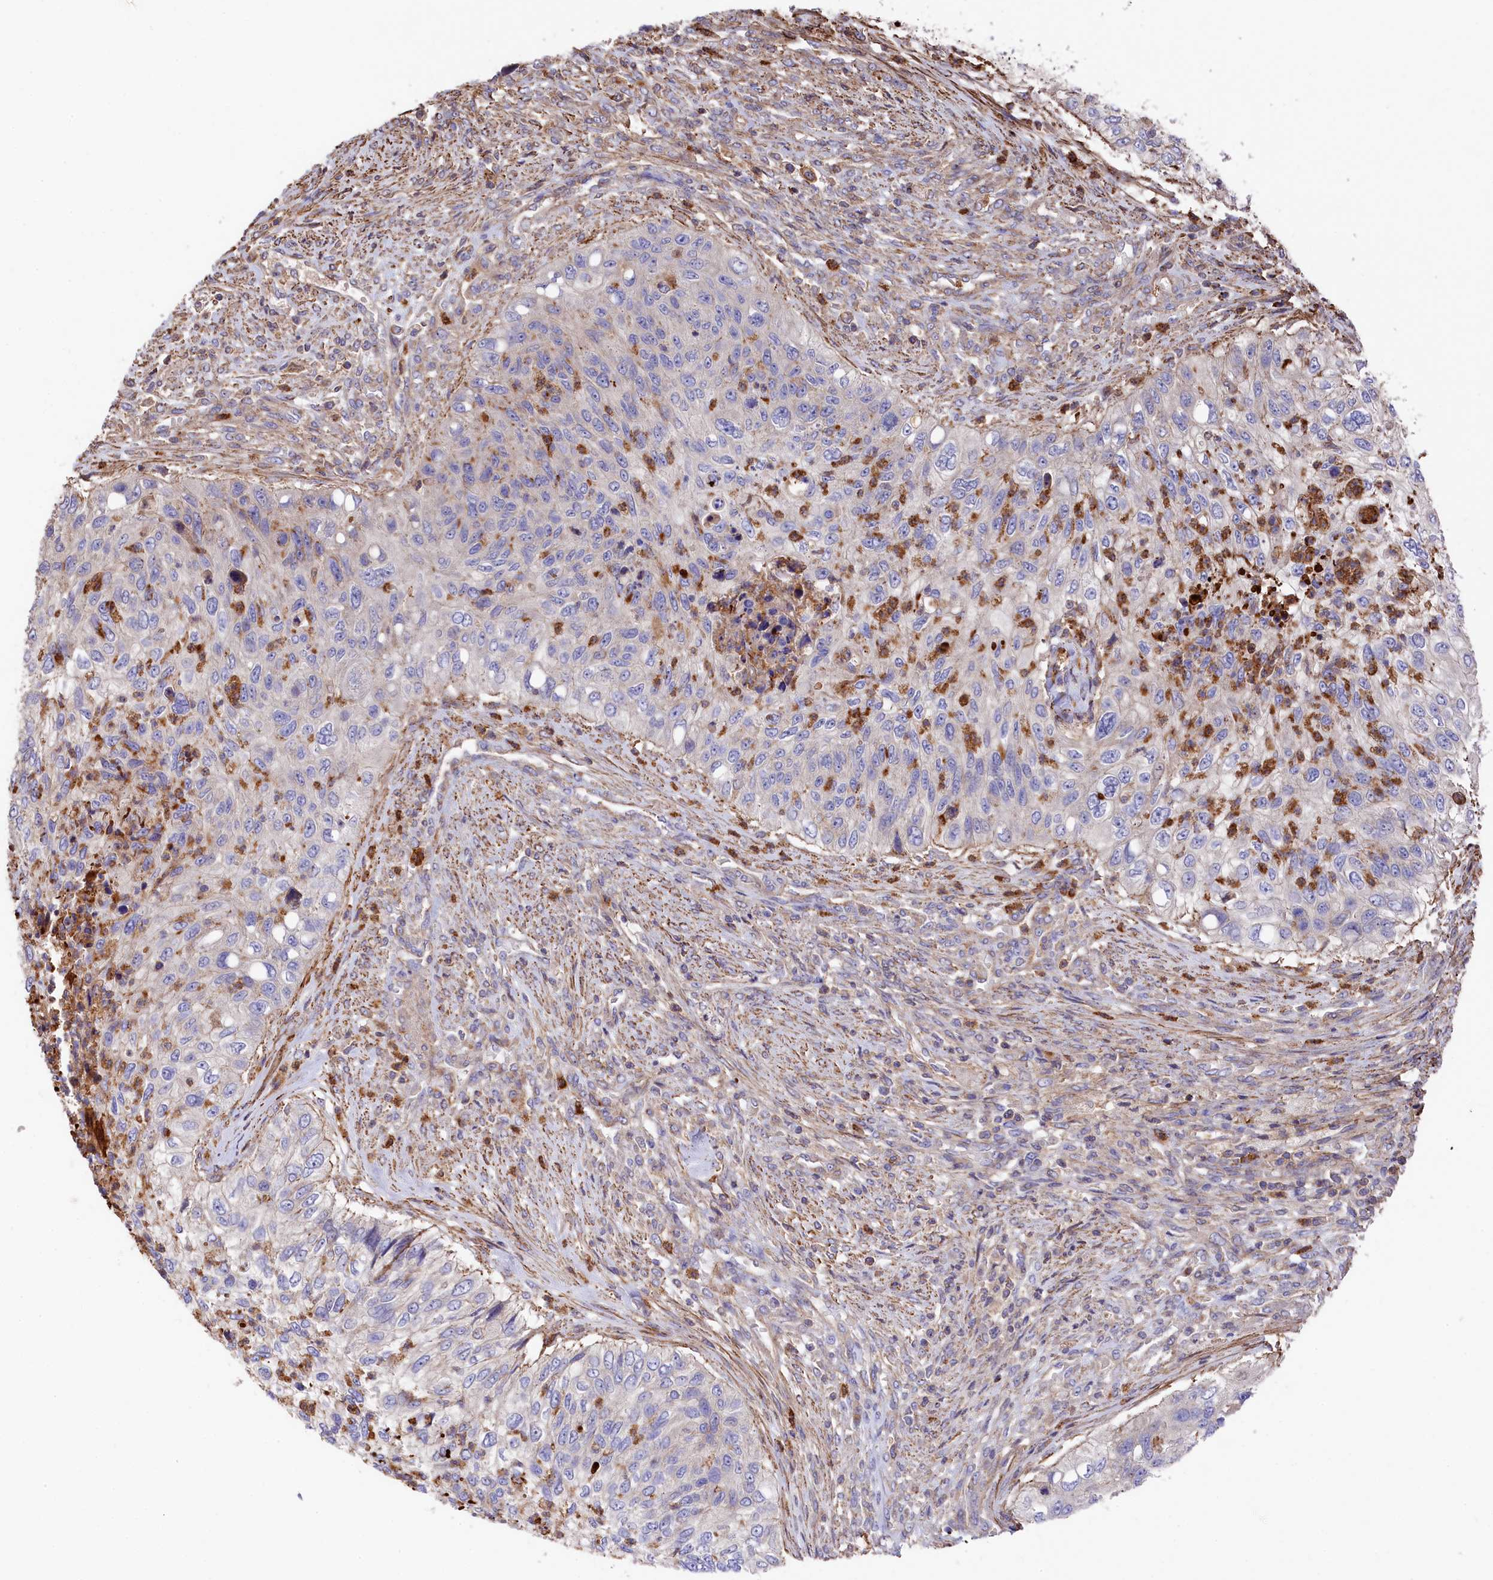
{"staining": {"intensity": "negative", "quantity": "none", "location": "none"}, "tissue": "urothelial cancer", "cell_type": "Tumor cells", "image_type": "cancer", "snomed": [{"axis": "morphology", "description": "Urothelial carcinoma, High grade"}, {"axis": "topography", "description": "Urinary bladder"}], "caption": "High magnification brightfield microscopy of high-grade urothelial carcinoma stained with DAB (3,3'-diaminobenzidine) (brown) and counterstained with hematoxylin (blue): tumor cells show no significant positivity. (DAB IHC with hematoxylin counter stain).", "gene": "RAPSN", "patient": {"sex": "female", "age": 60}}